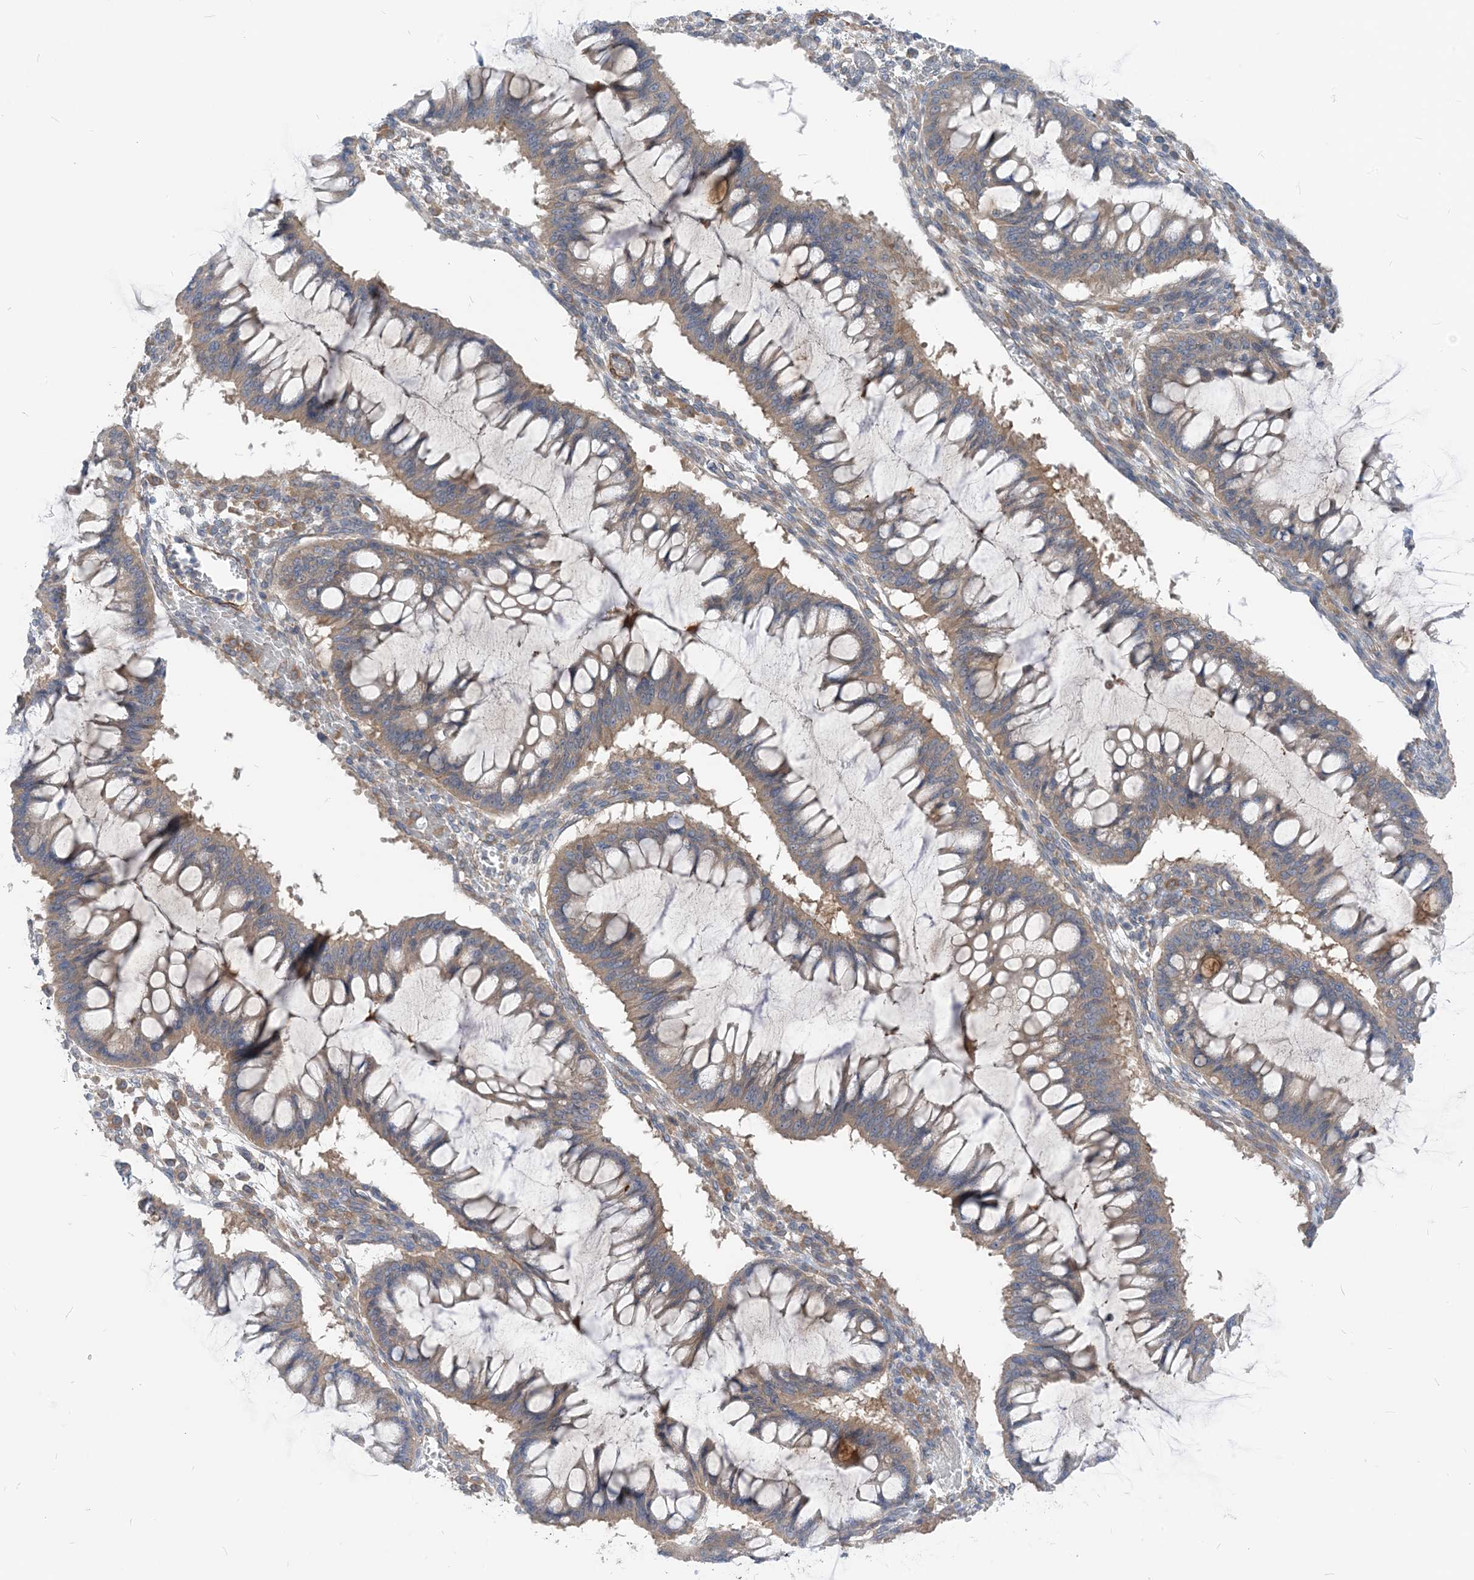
{"staining": {"intensity": "weak", "quantity": ">75%", "location": "cytoplasmic/membranous"}, "tissue": "ovarian cancer", "cell_type": "Tumor cells", "image_type": "cancer", "snomed": [{"axis": "morphology", "description": "Cystadenocarcinoma, mucinous, NOS"}, {"axis": "topography", "description": "Ovary"}], "caption": "Immunohistochemical staining of human ovarian cancer displays low levels of weak cytoplasmic/membranous positivity in about >75% of tumor cells.", "gene": "PLEKHA3", "patient": {"sex": "female", "age": 73}}